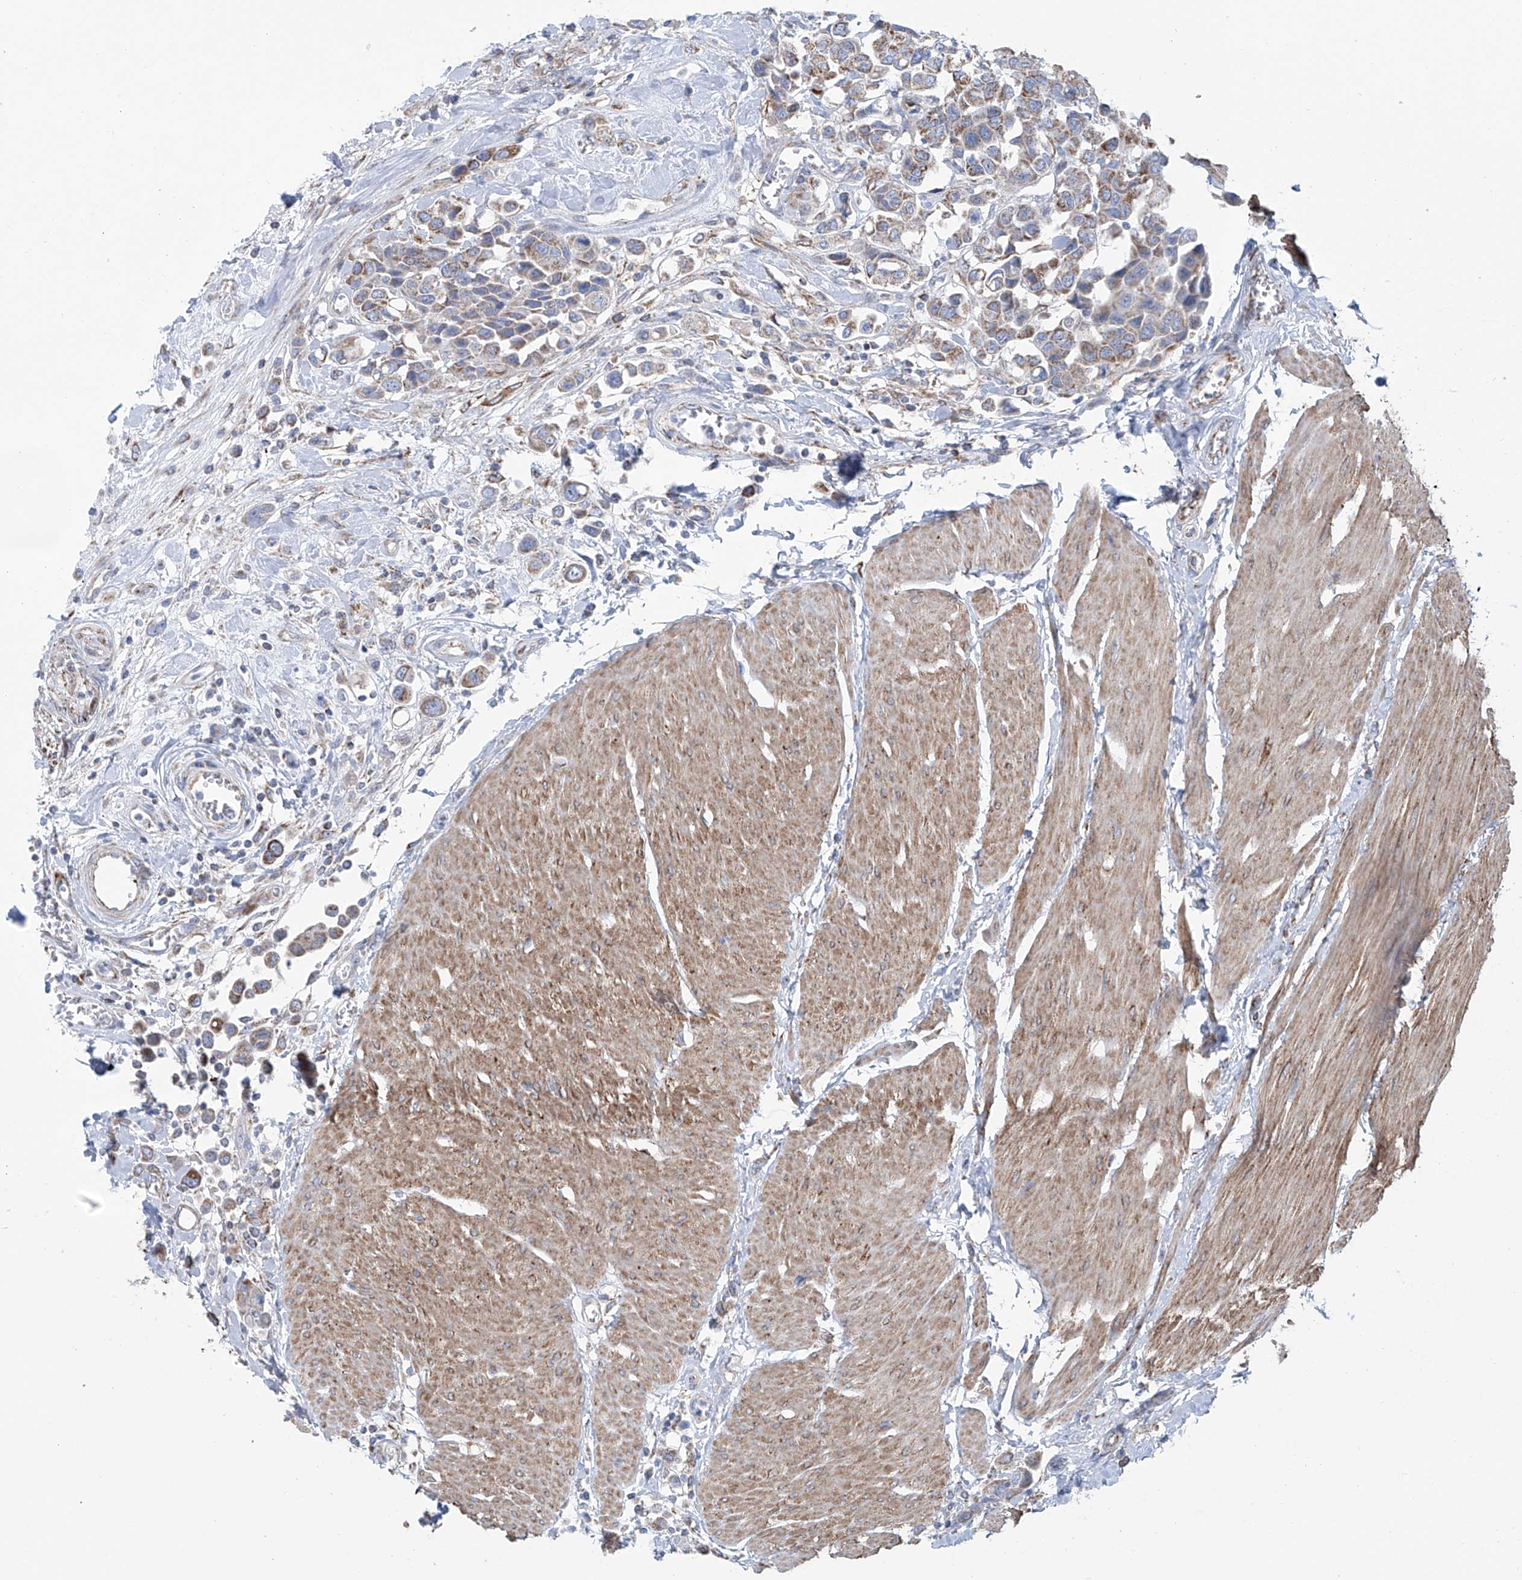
{"staining": {"intensity": "moderate", "quantity": ">75%", "location": "cytoplasmic/membranous"}, "tissue": "urothelial cancer", "cell_type": "Tumor cells", "image_type": "cancer", "snomed": [{"axis": "morphology", "description": "Urothelial carcinoma, High grade"}, {"axis": "topography", "description": "Urinary bladder"}], "caption": "A brown stain labels moderate cytoplasmic/membranous positivity of a protein in urothelial cancer tumor cells.", "gene": "ALDH6A1", "patient": {"sex": "male", "age": 50}}